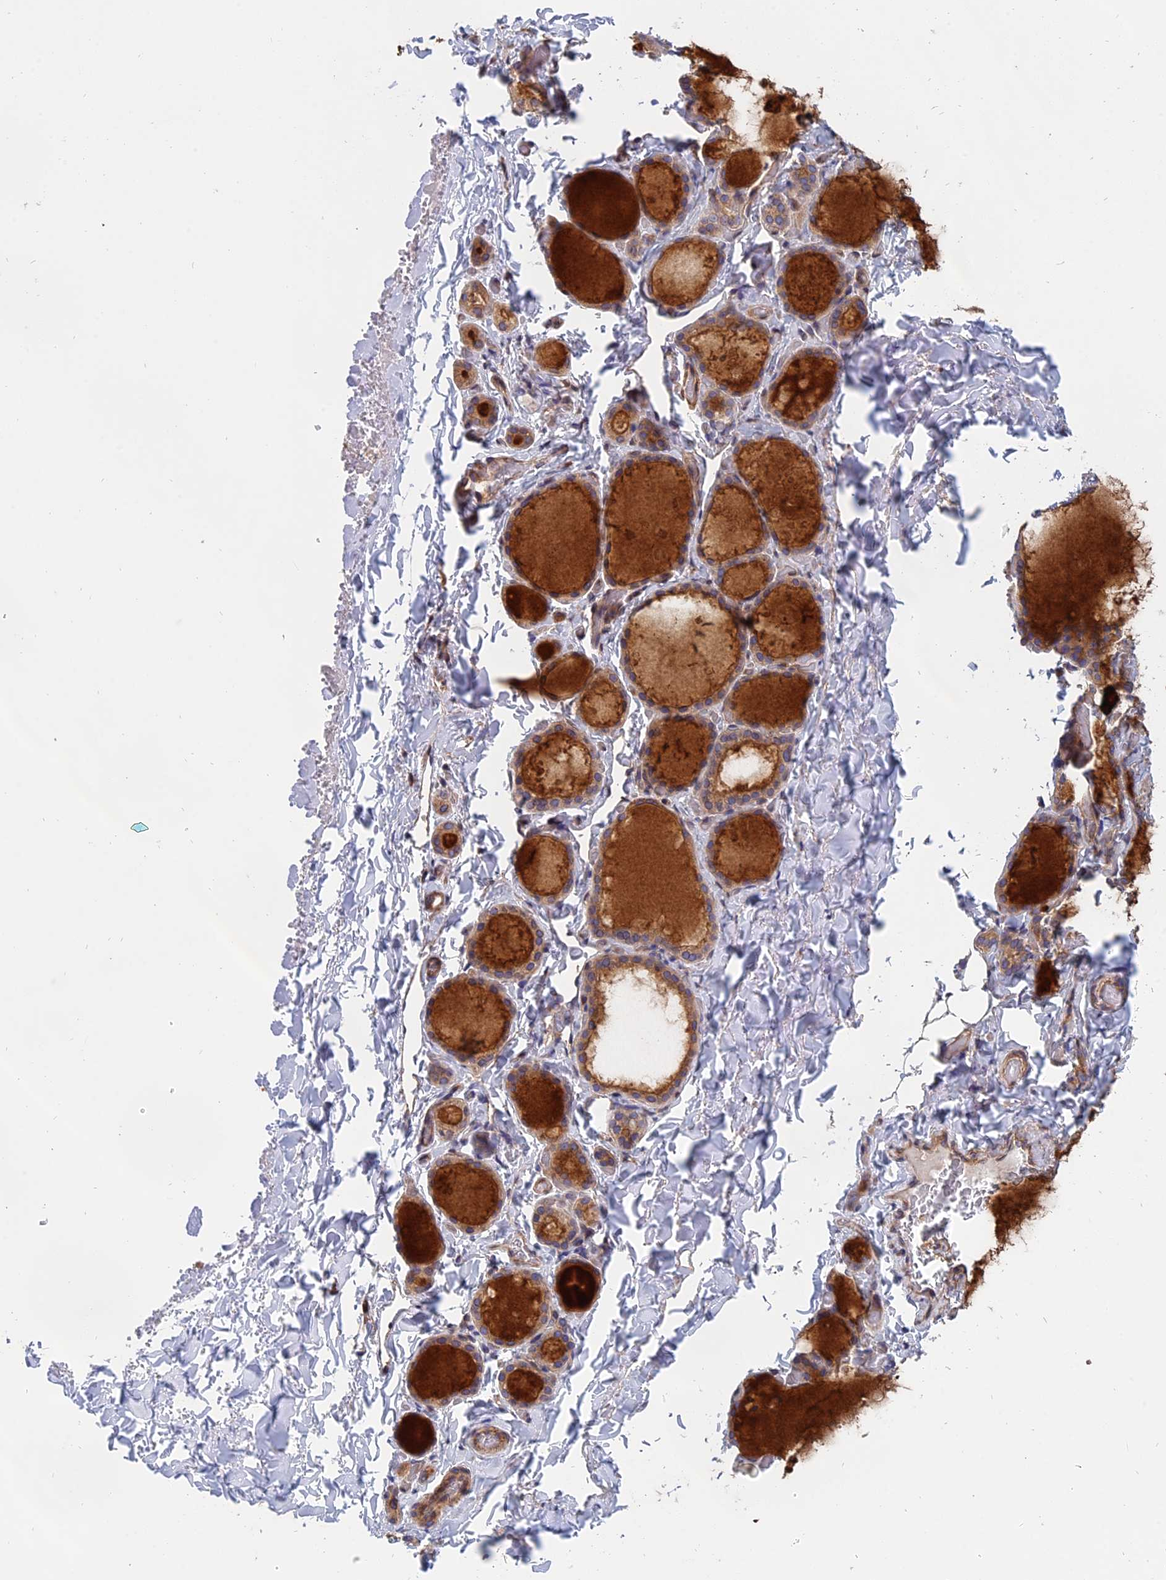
{"staining": {"intensity": "weak", "quantity": ">75%", "location": "cytoplasmic/membranous"}, "tissue": "thyroid gland", "cell_type": "Glandular cells", "image_type": "normal", "snomed": [{"axis": "morphology", "description": "Normal tissue, NOS"}, {"axis": "topography", "description": "Thyroid gland"}], "caption": "Glandular cells exhibit low levels of weak cytoplasmic/membranous staining in about >75% of cells in unremarkable human thyroid gland. (DAB IHC, brown staining for protein, blue staining for nuclei).", "gene": "NAA10", "patient": {"sex": "female", "age": 44}}